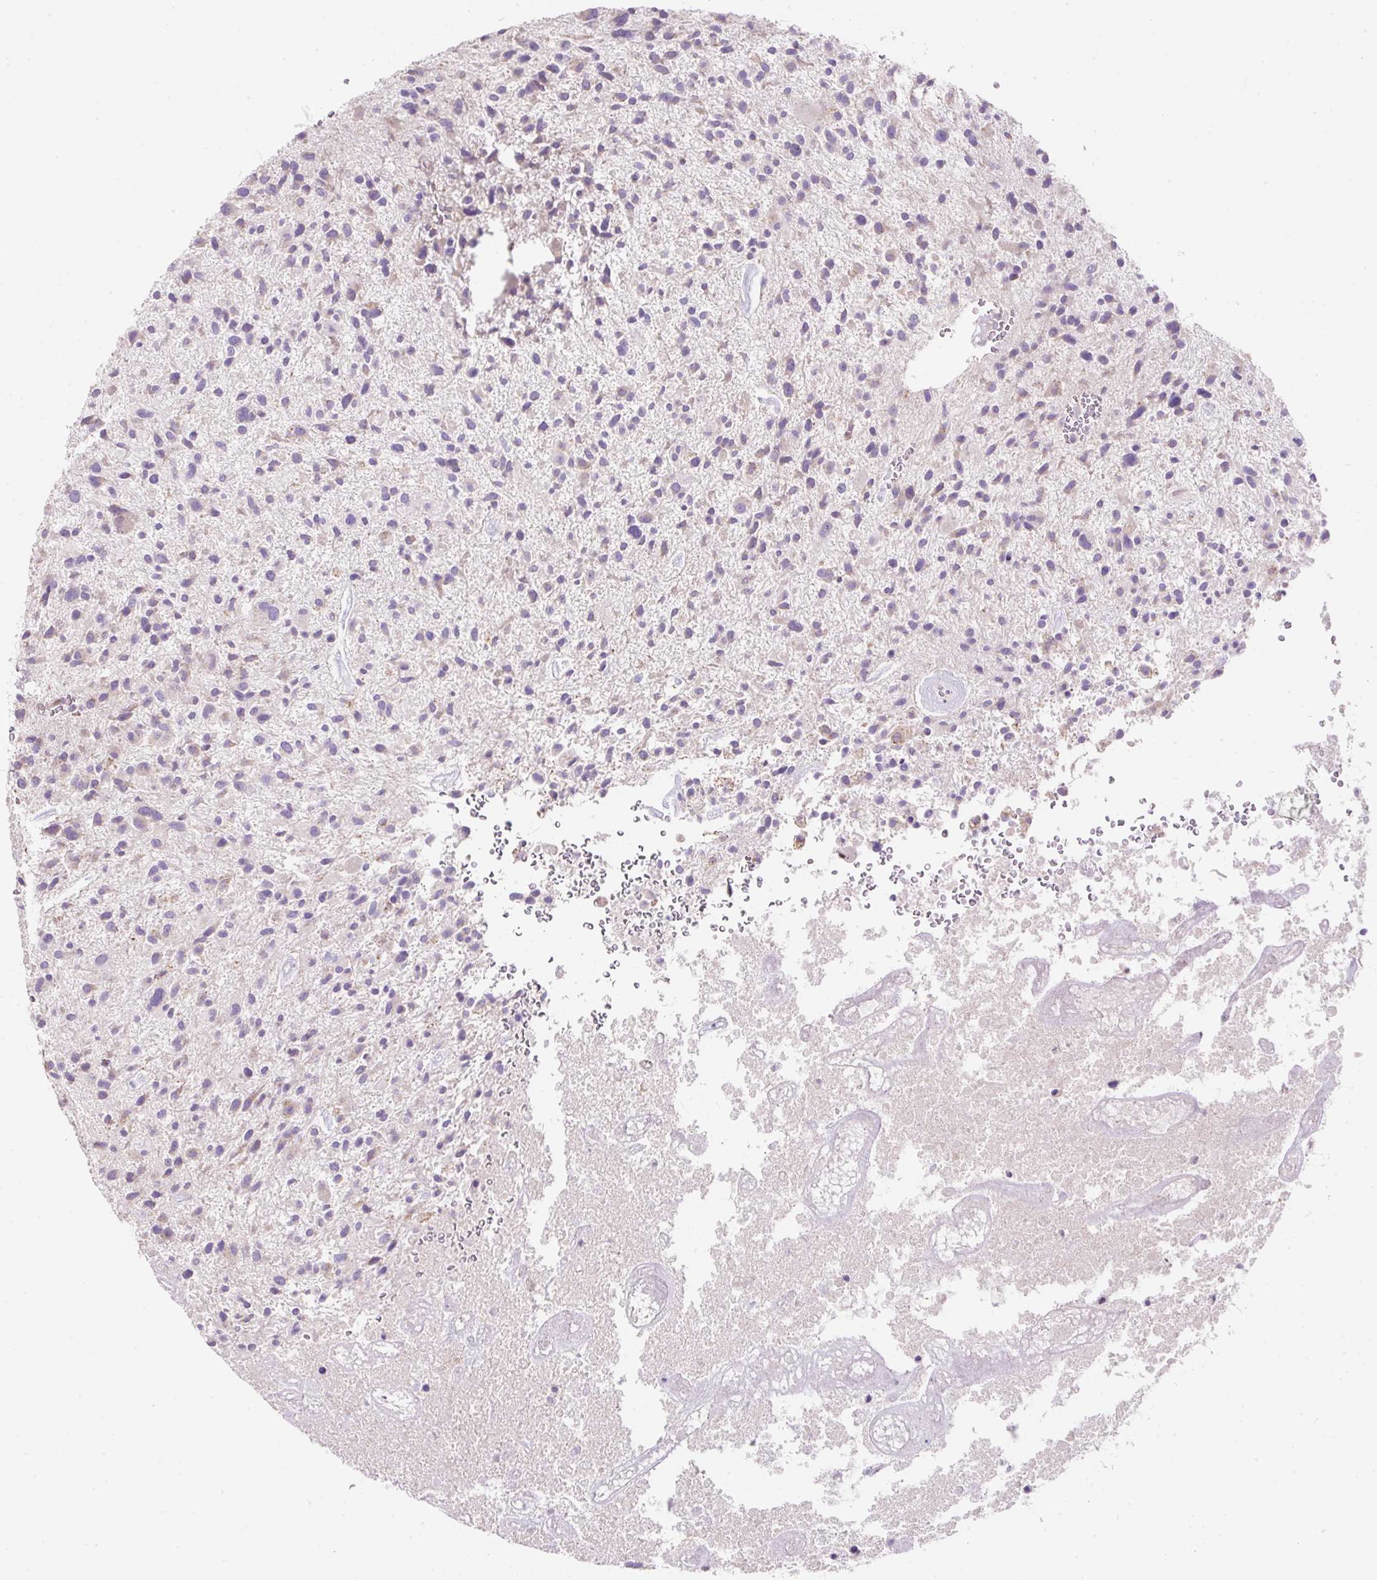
{"staining": {"intensity": "negative", "quantity": "none", "location": "none"}, "tissue": "glioma", "cell_type": "Tumor cells", "image_type": "cancer", "snomed": [{"axis": "morphology", "description": "Glioma, malignant, High grade"}, {"axis": "topography", "description": "Brain"}], "caption": "This is an immunohistochemistry (IHC) histopathology image of high-grade glioma (malignant). There is no positivity in tumor cells.", "gene": "SUSD5", "patient": {"sex": "male", "age": 47}}